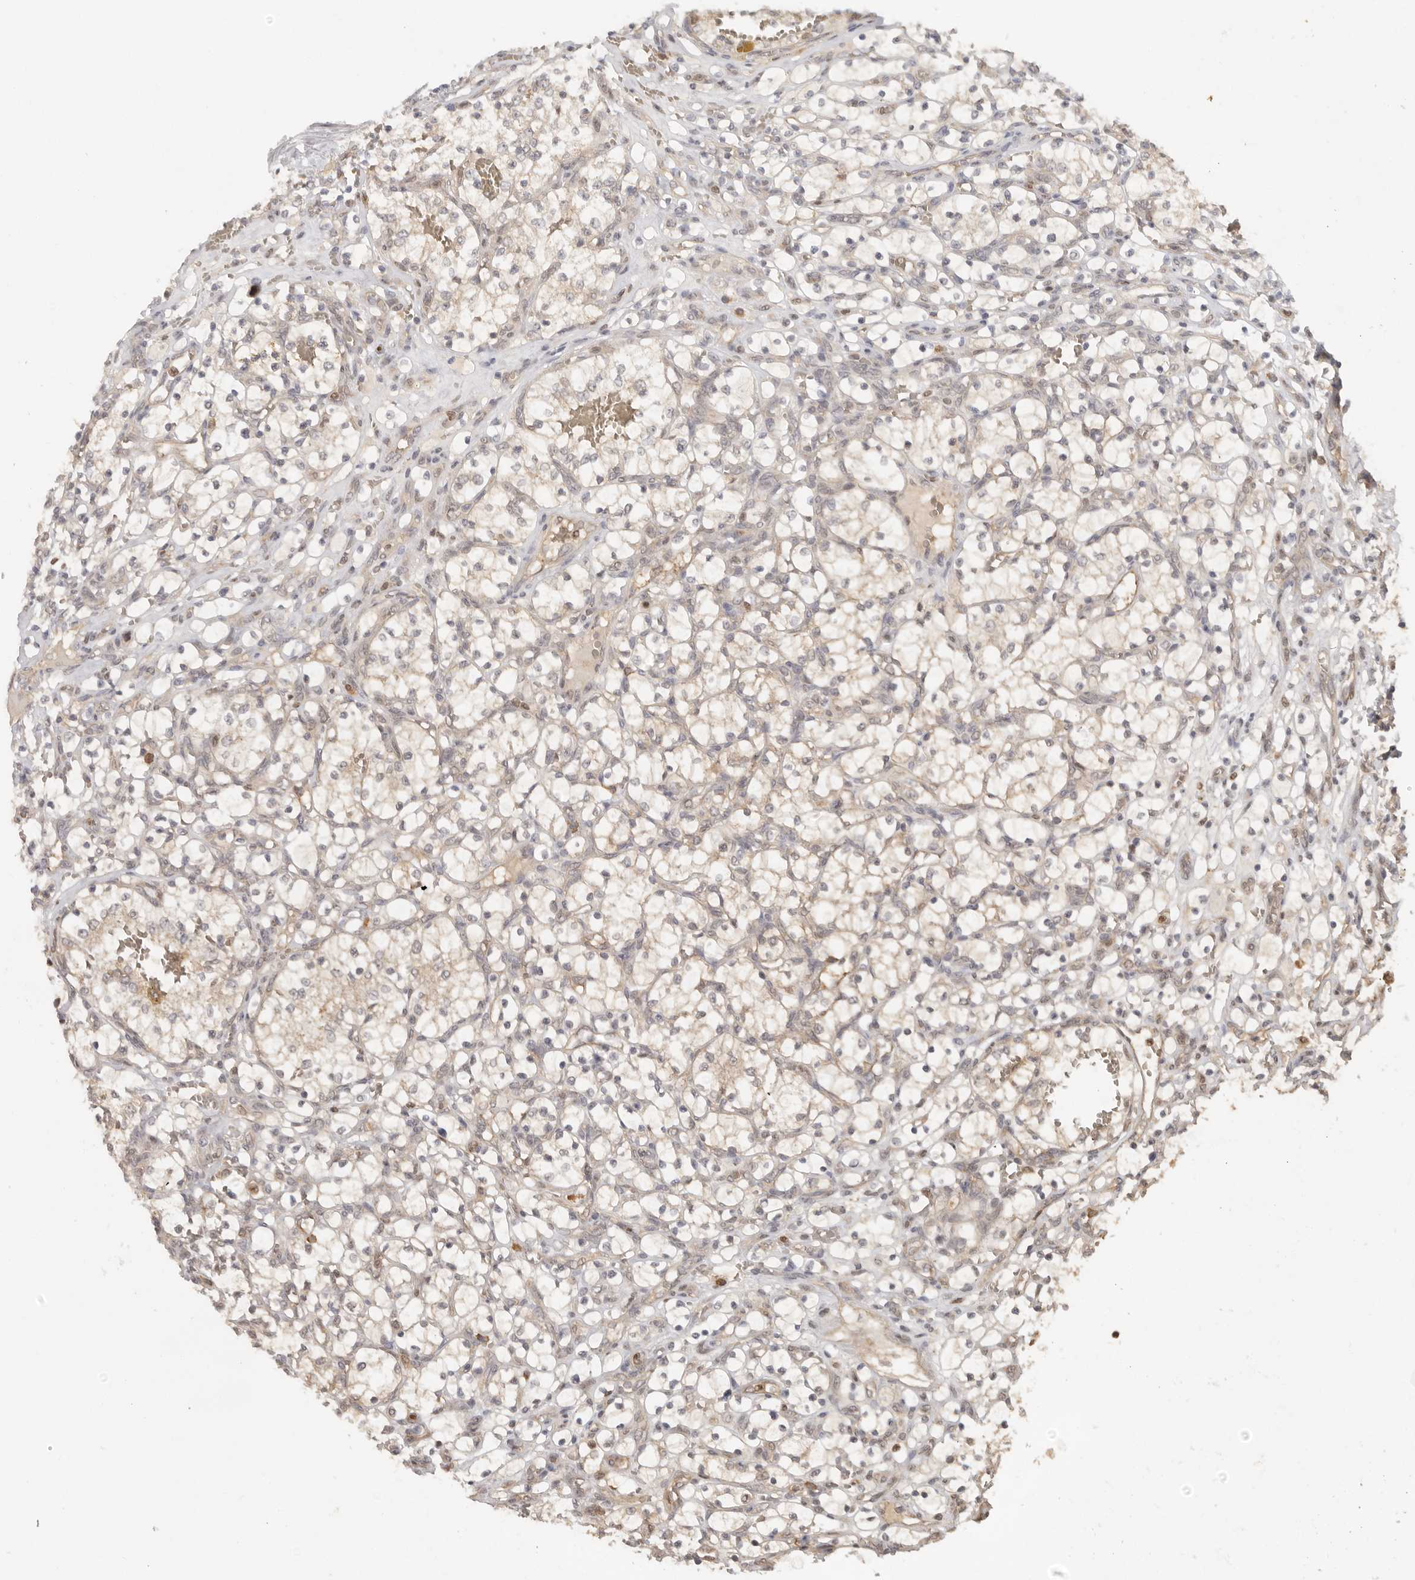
{"staining": {"intensity": "negative", "quantity": "none", "location": "none"}, "tissue": "renal cancer", "cell_type": "Tumor cells", "image_type": "cancer", "snomed": [{"axis": "morphology", "description": "Adenocarcinoma, NOS"}, {"axis": "topography", "description": "Kidney"}], "caption": "Immunohistochemical staining of human renal adenocarcinoma shows no significant staining in tumor cells.", "gene": "PSMA5", "patient": {"sex": "female", "age": 69}}